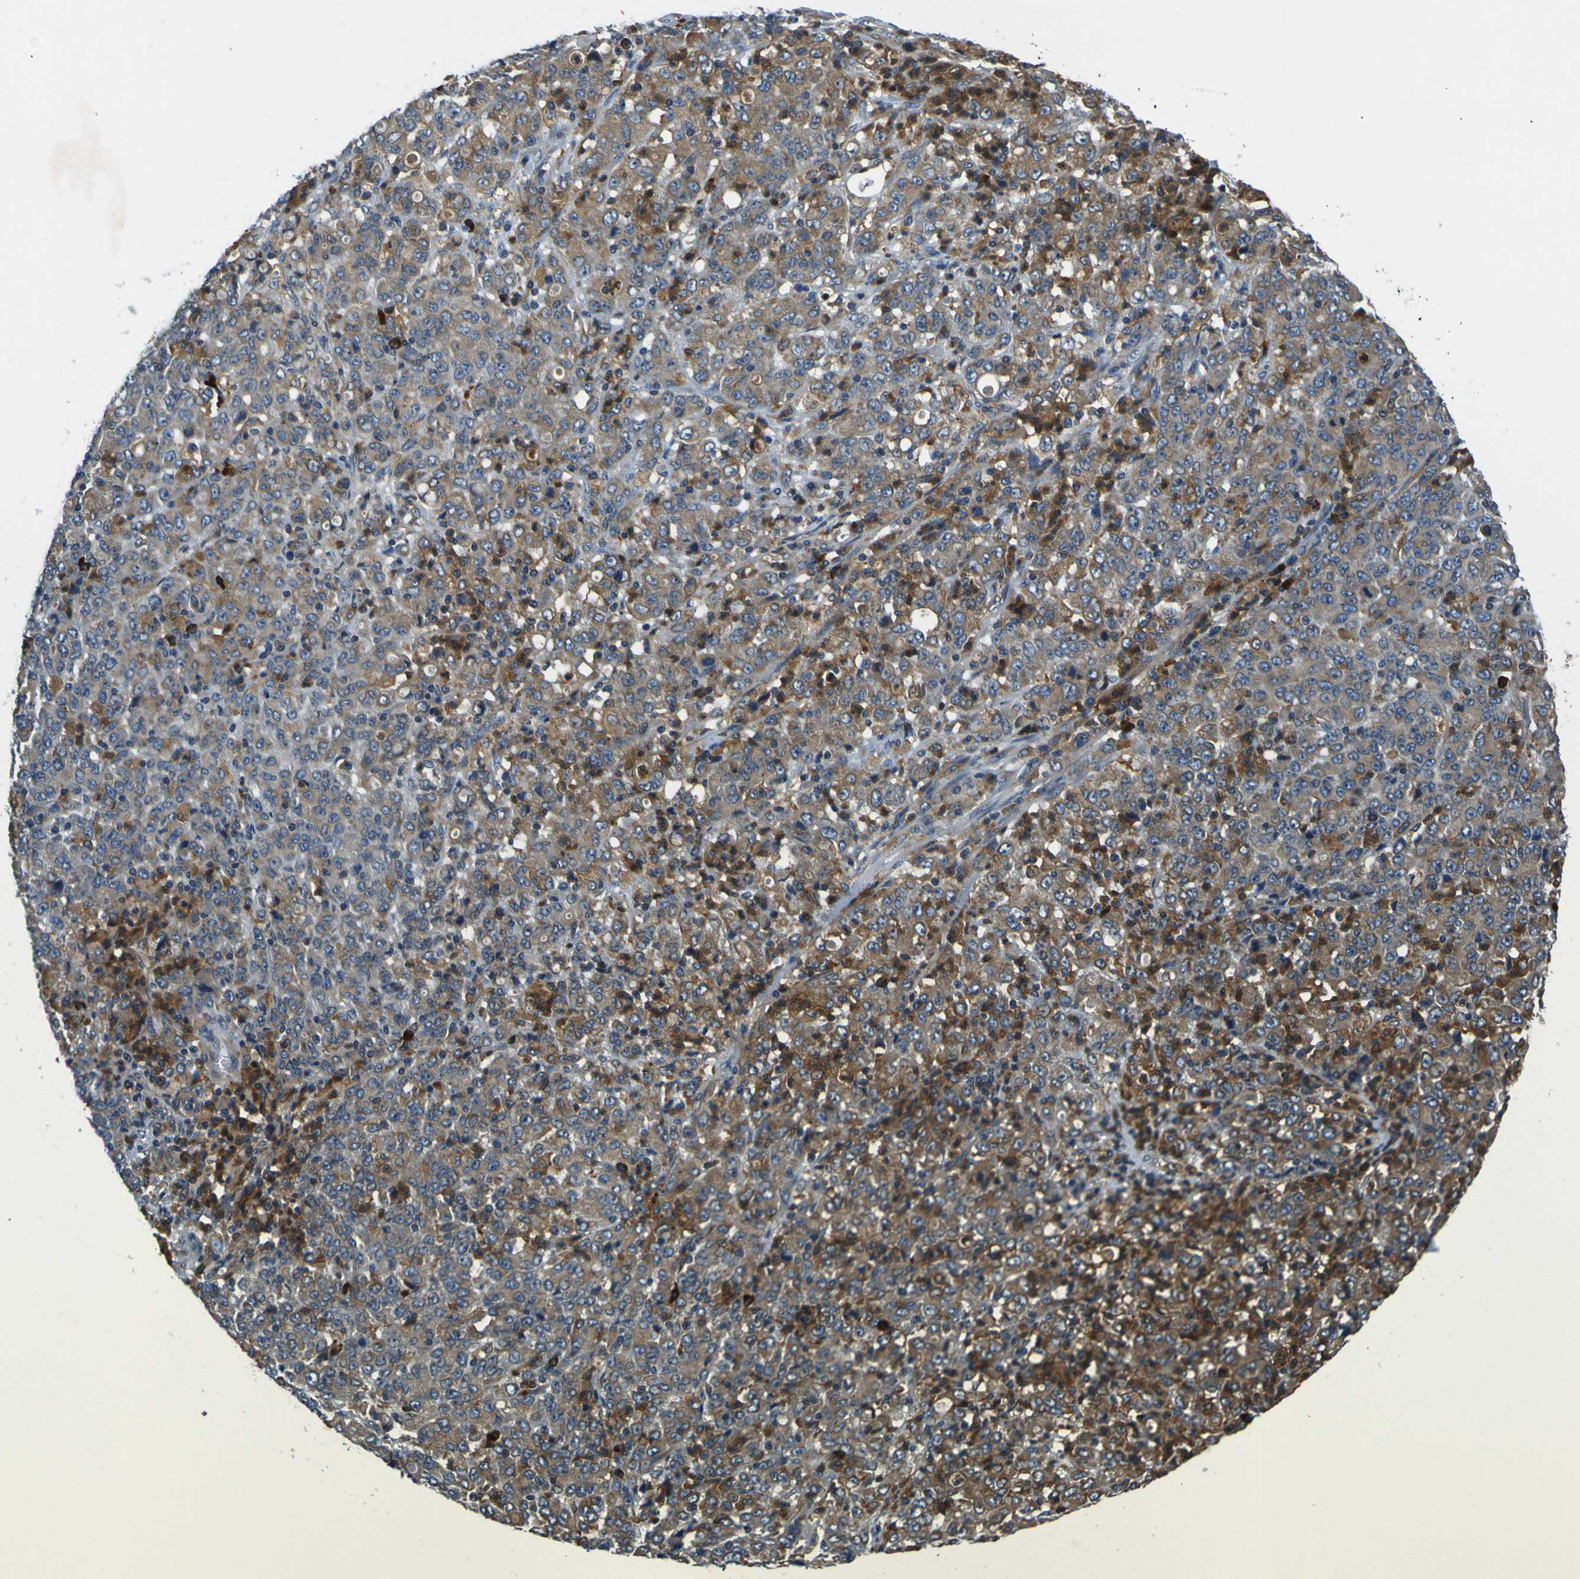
{"staining": {"intensity": "moderate", "quantity": ">75%", "location": "cytoplasmic/membranous"}, "tissue": "stomach cancer", "cell_type": "Tumor cells", "image_type": "cancer", "snomed": [{"axis": "morphology", "description": "Adenocarcinoma, NOS"}, {"axis": "topography", "description": "Stomach, lower"}], "caption": "Adenocarcinoma (stomach) stained for a protein (brown) displays moderate cytoplasmic/membranous positive staining in approximately >75% of tumor cells.", "gene": "RAB1B", "patient": {"sex": "female", "age": 71}}